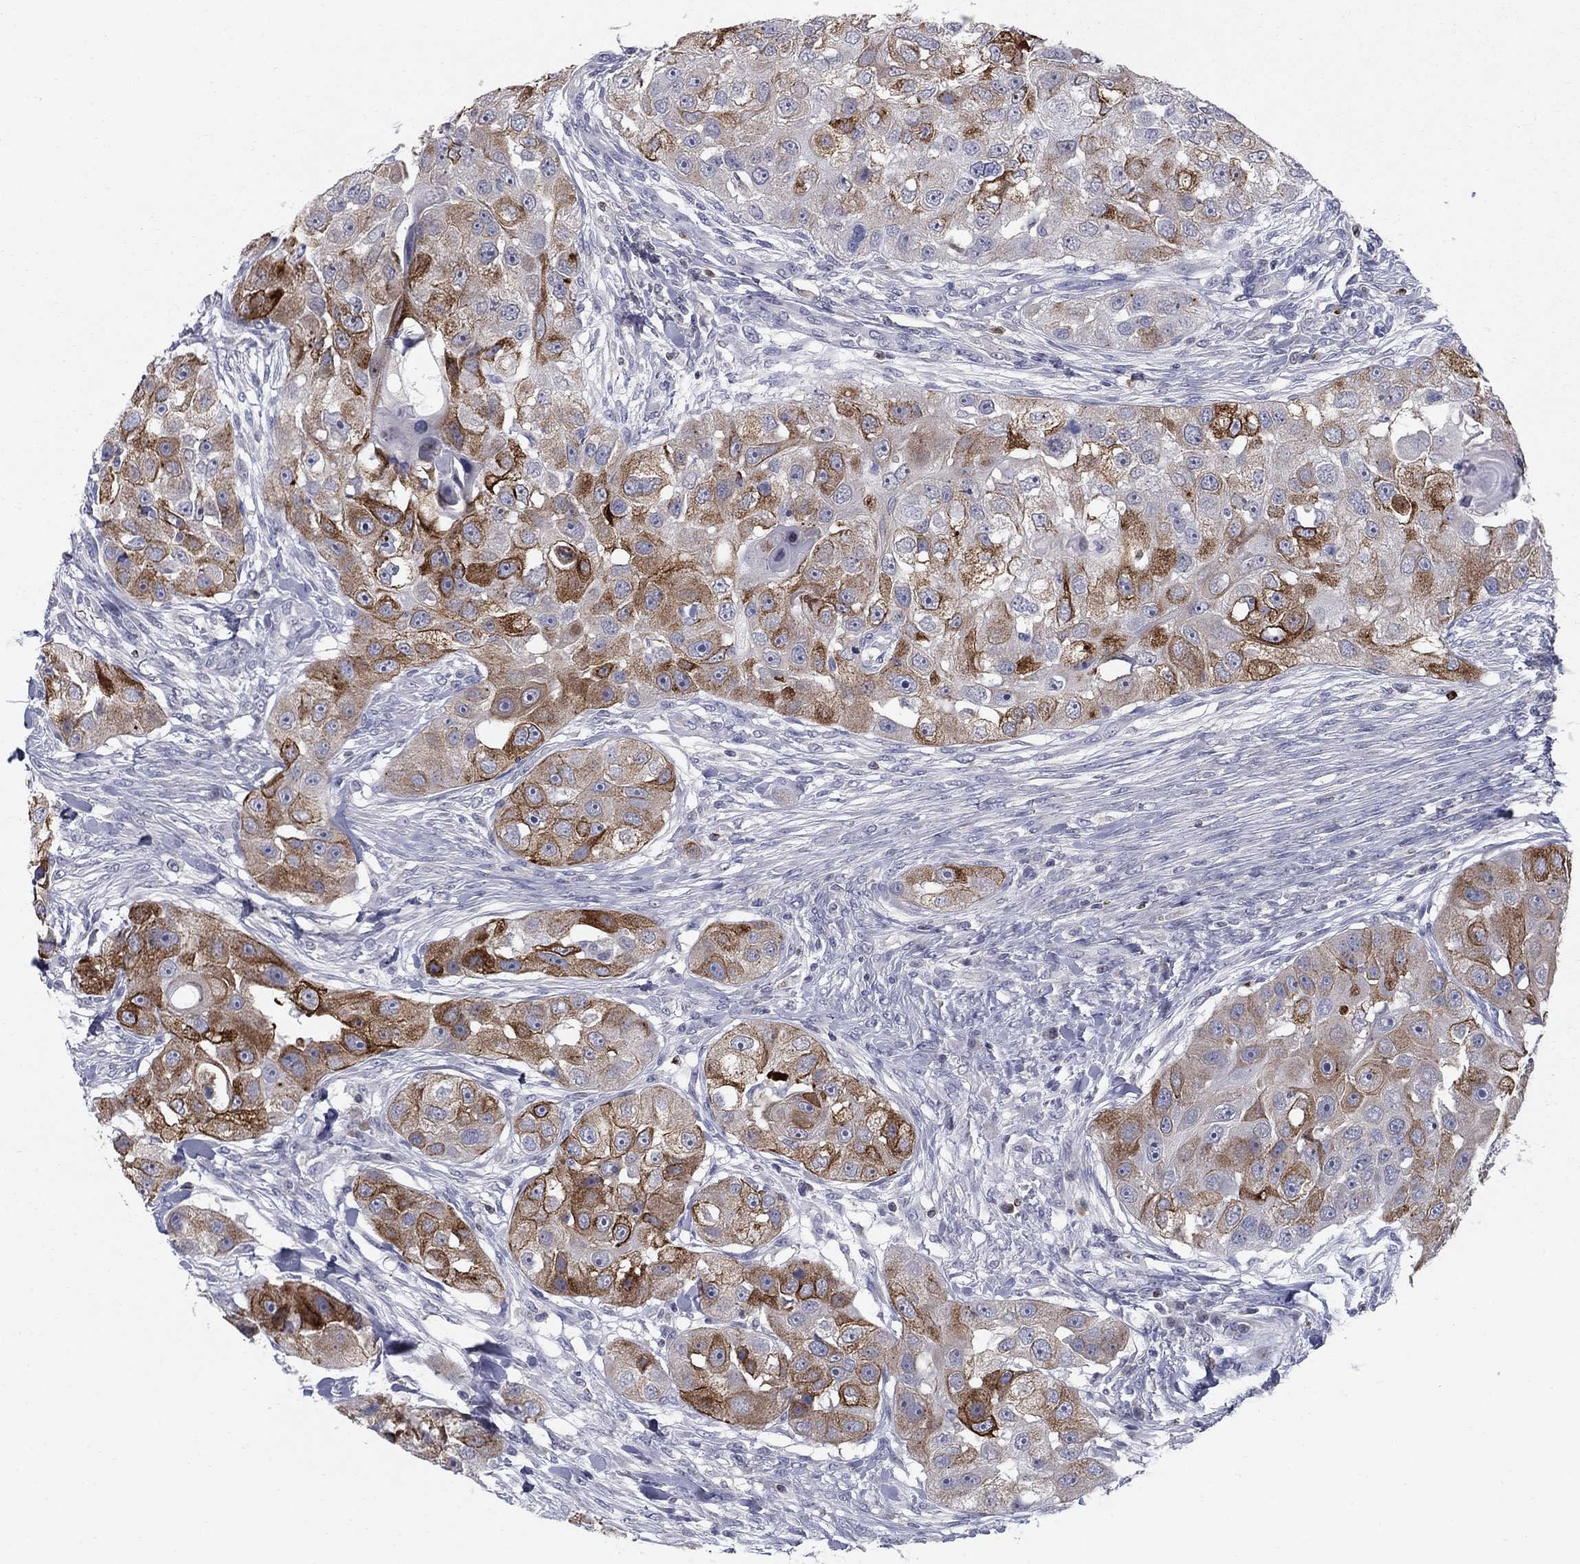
{"staining": {"intensity": "strong", "quantity": "25%-75%", "location": "cytoplasmic/membranous"}, "tissue": "head and neck cancer", "cell_type": "Tumor cells", "image_type": "cancer", "snomed": [{"axis": "morphology", "description": "Squamous cell carcinoma, NOS"}, {"axis": "topography", "description": "Head-Neck"}], "caption": "Brown immunohistochemical staining in head and neck cancer (squamous cell carcinoma) shows strong cytoplasmic/membranous positivity in approximately 25%-75% of tumor cells.", "gene": "NTRK2", "patient": {"sex": "male", "age": 51}}